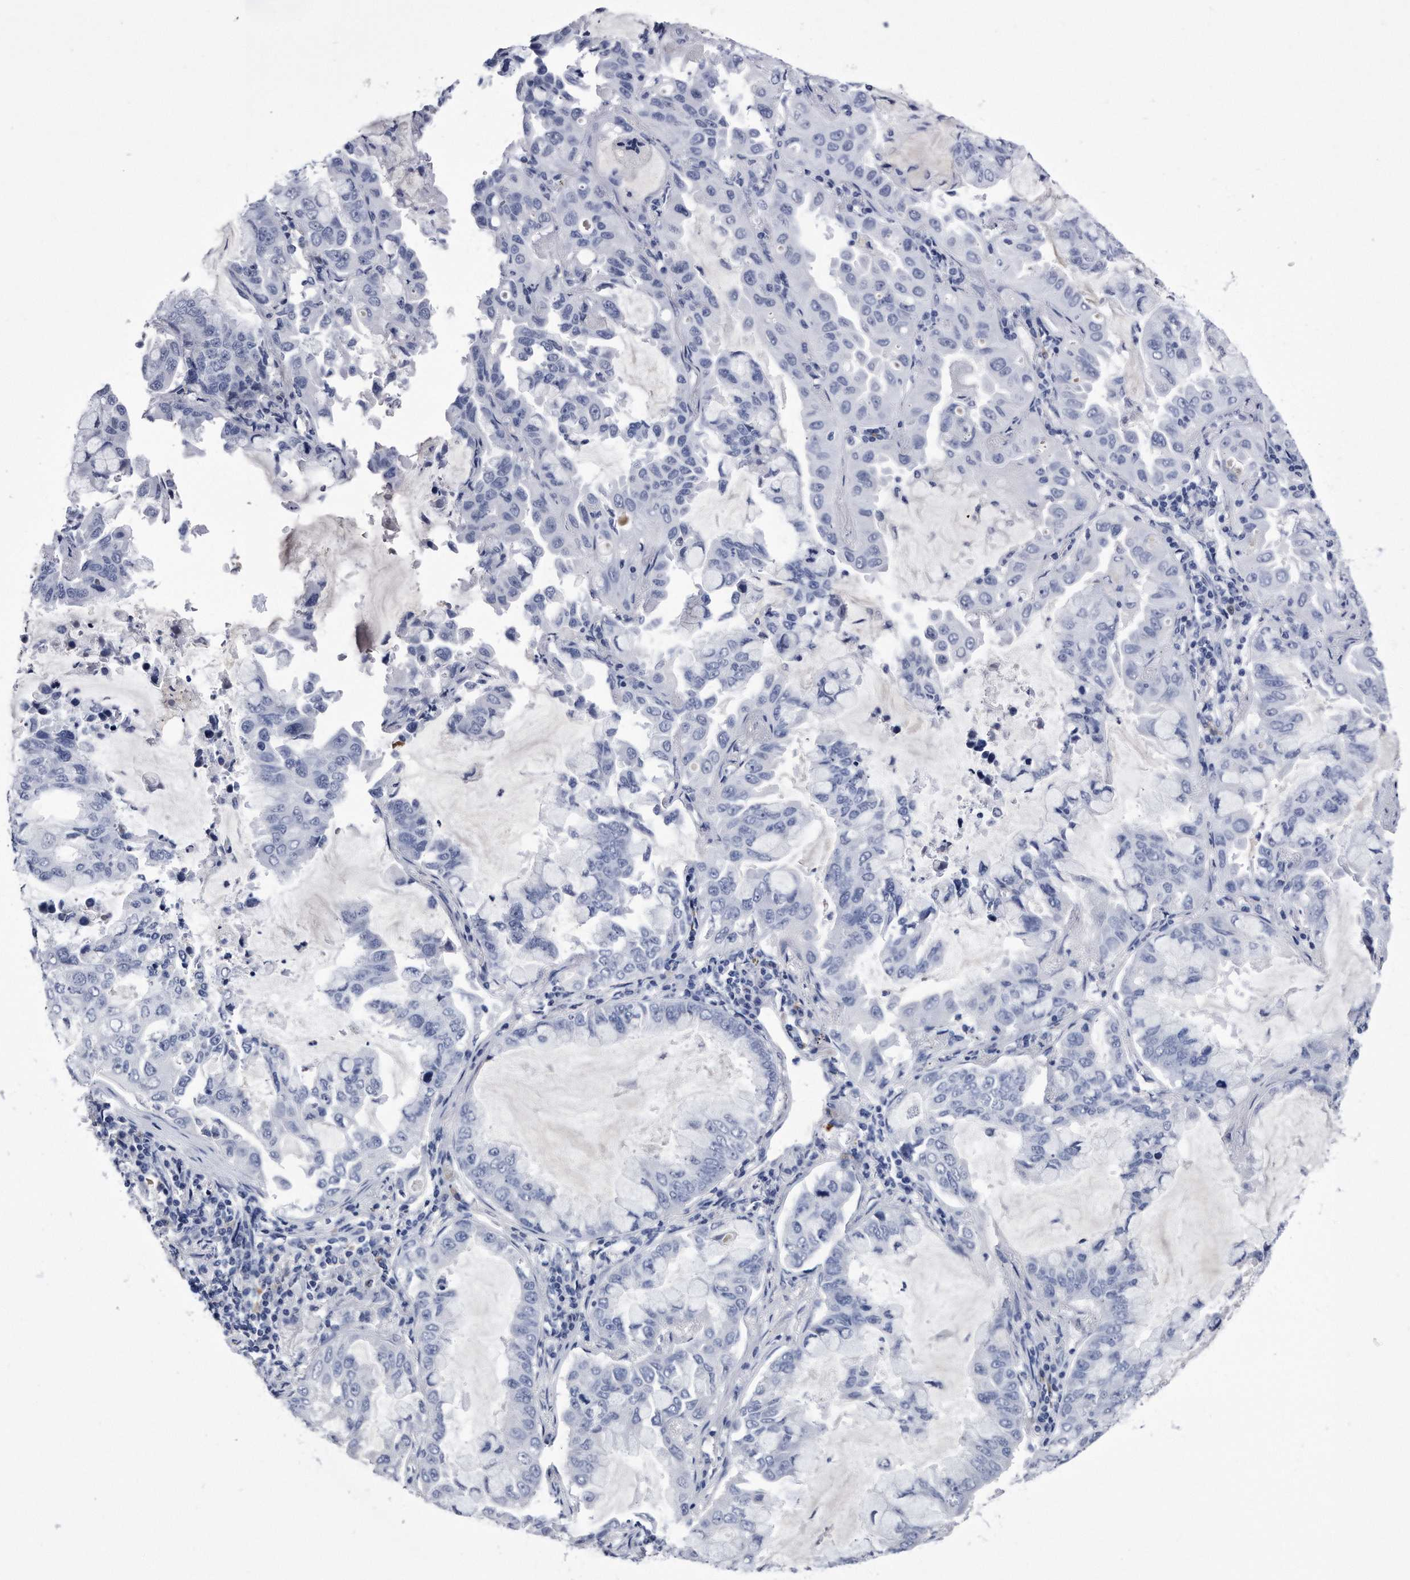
{"staining": {"intensity": "negative", "quantity": "none", "location": "none"}, "tissue": "lung cancer", "cell_type": "Tumor cells", "image_type": "cancer", "snomed": [{"axis": "morphology", "description": "Adenocarcinoma, NOS"}, {"axis": "topography", "description": "Lung"}], "caption": "This image is of lung adenocarcinoma stained with IHC to label a protein in brown with the nuclei are counter-stained blue. There is no expression in tumor cells.", "gene": "KCTD8", "patient": {"sex": "male", "age": 64}}